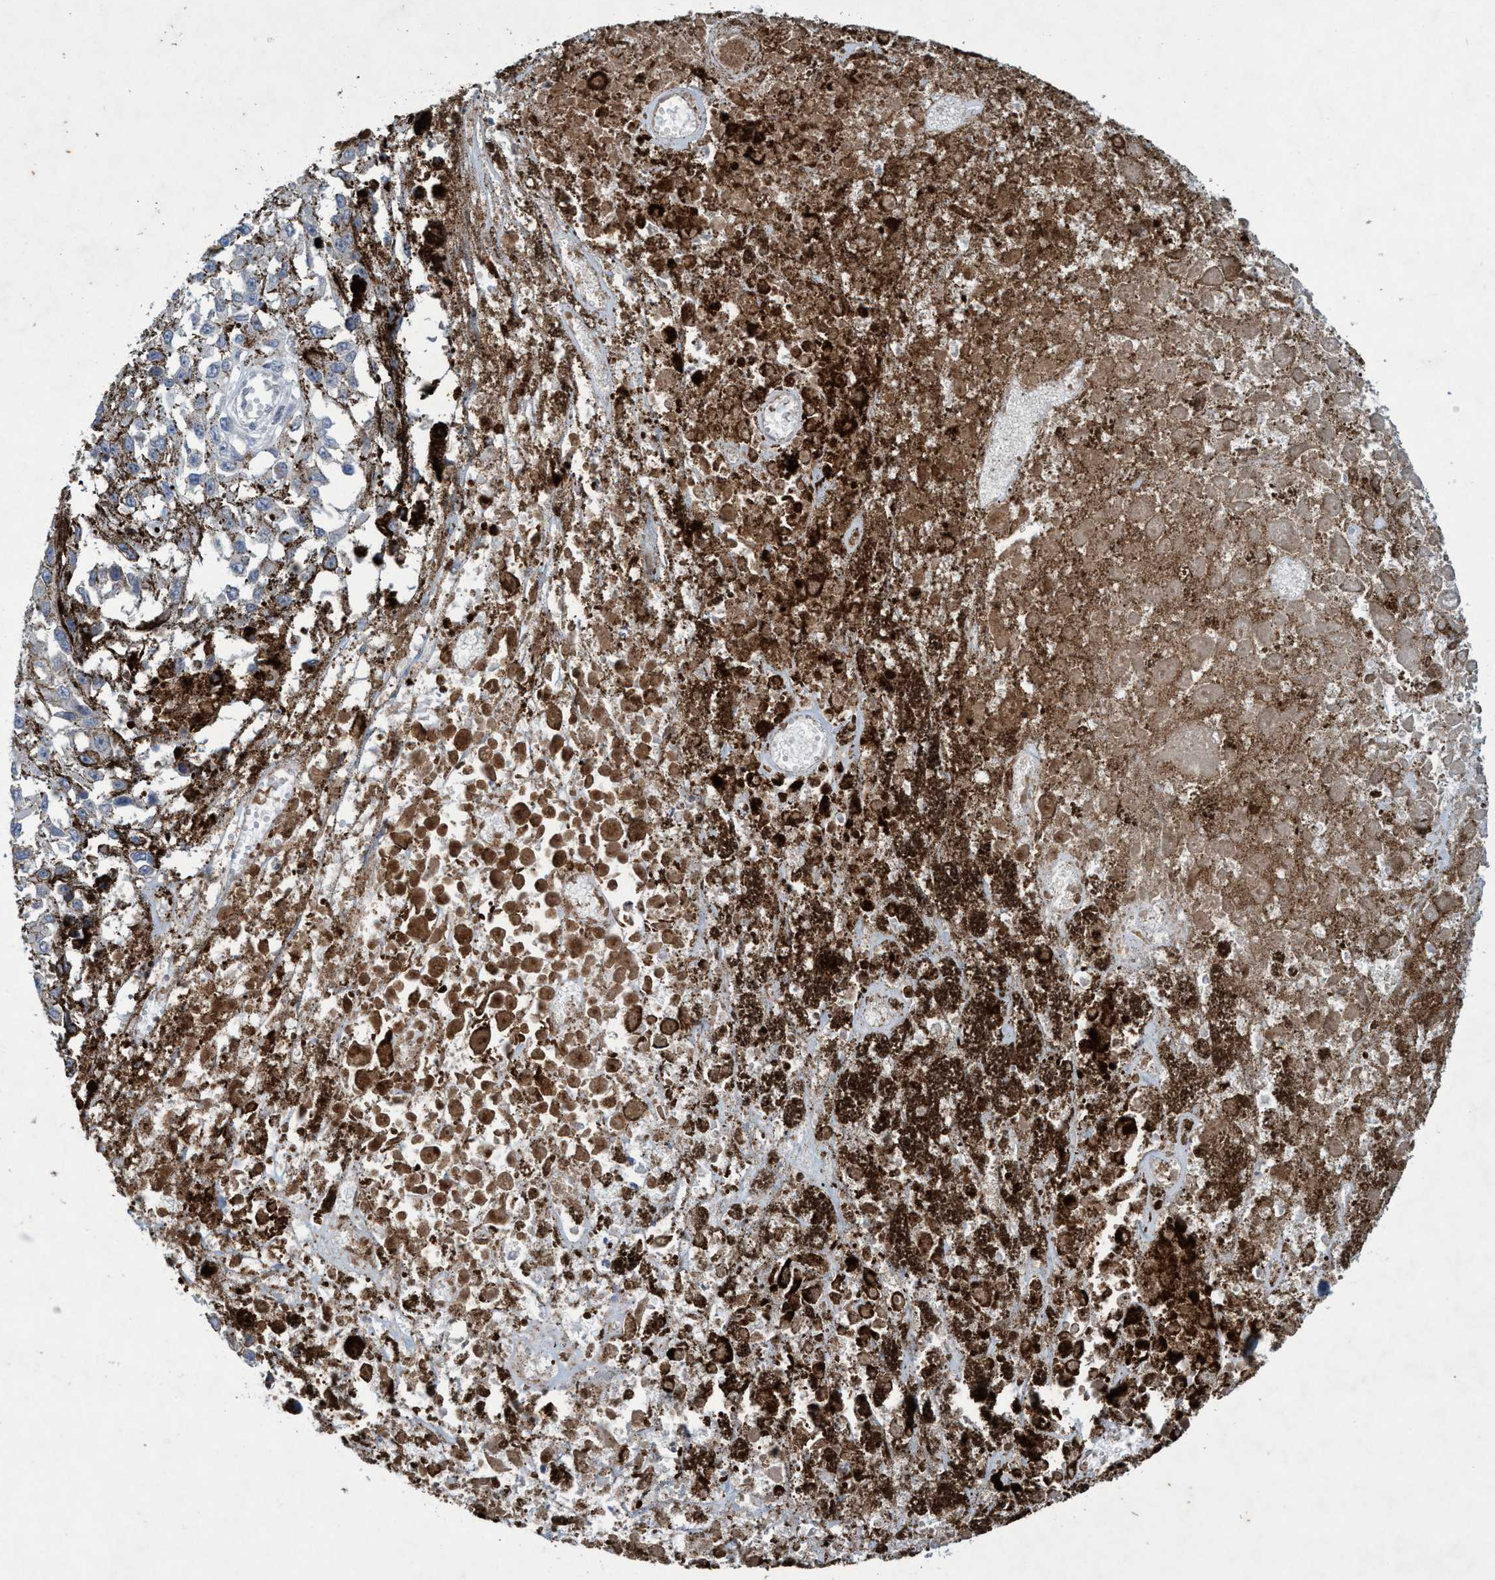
{"staining": {"intensity": "negative", "quantity": "none", "location": "none"}, "tissue": "melanoma", "cell_type": "Tumor cells", "image_type": "cancer", "snomed": [{"axis": "morphology", "description": "Malignant melanoma, Metastatic site"}, {"axis": "topography", "description": "Lymph node"}], "caption": "Micrograph shows no protein expression in tumor cells of malignant melanoma (metastatic site) tissue.", "gene": "RNF208", "patient": {"sex": "male", "age": 59}}